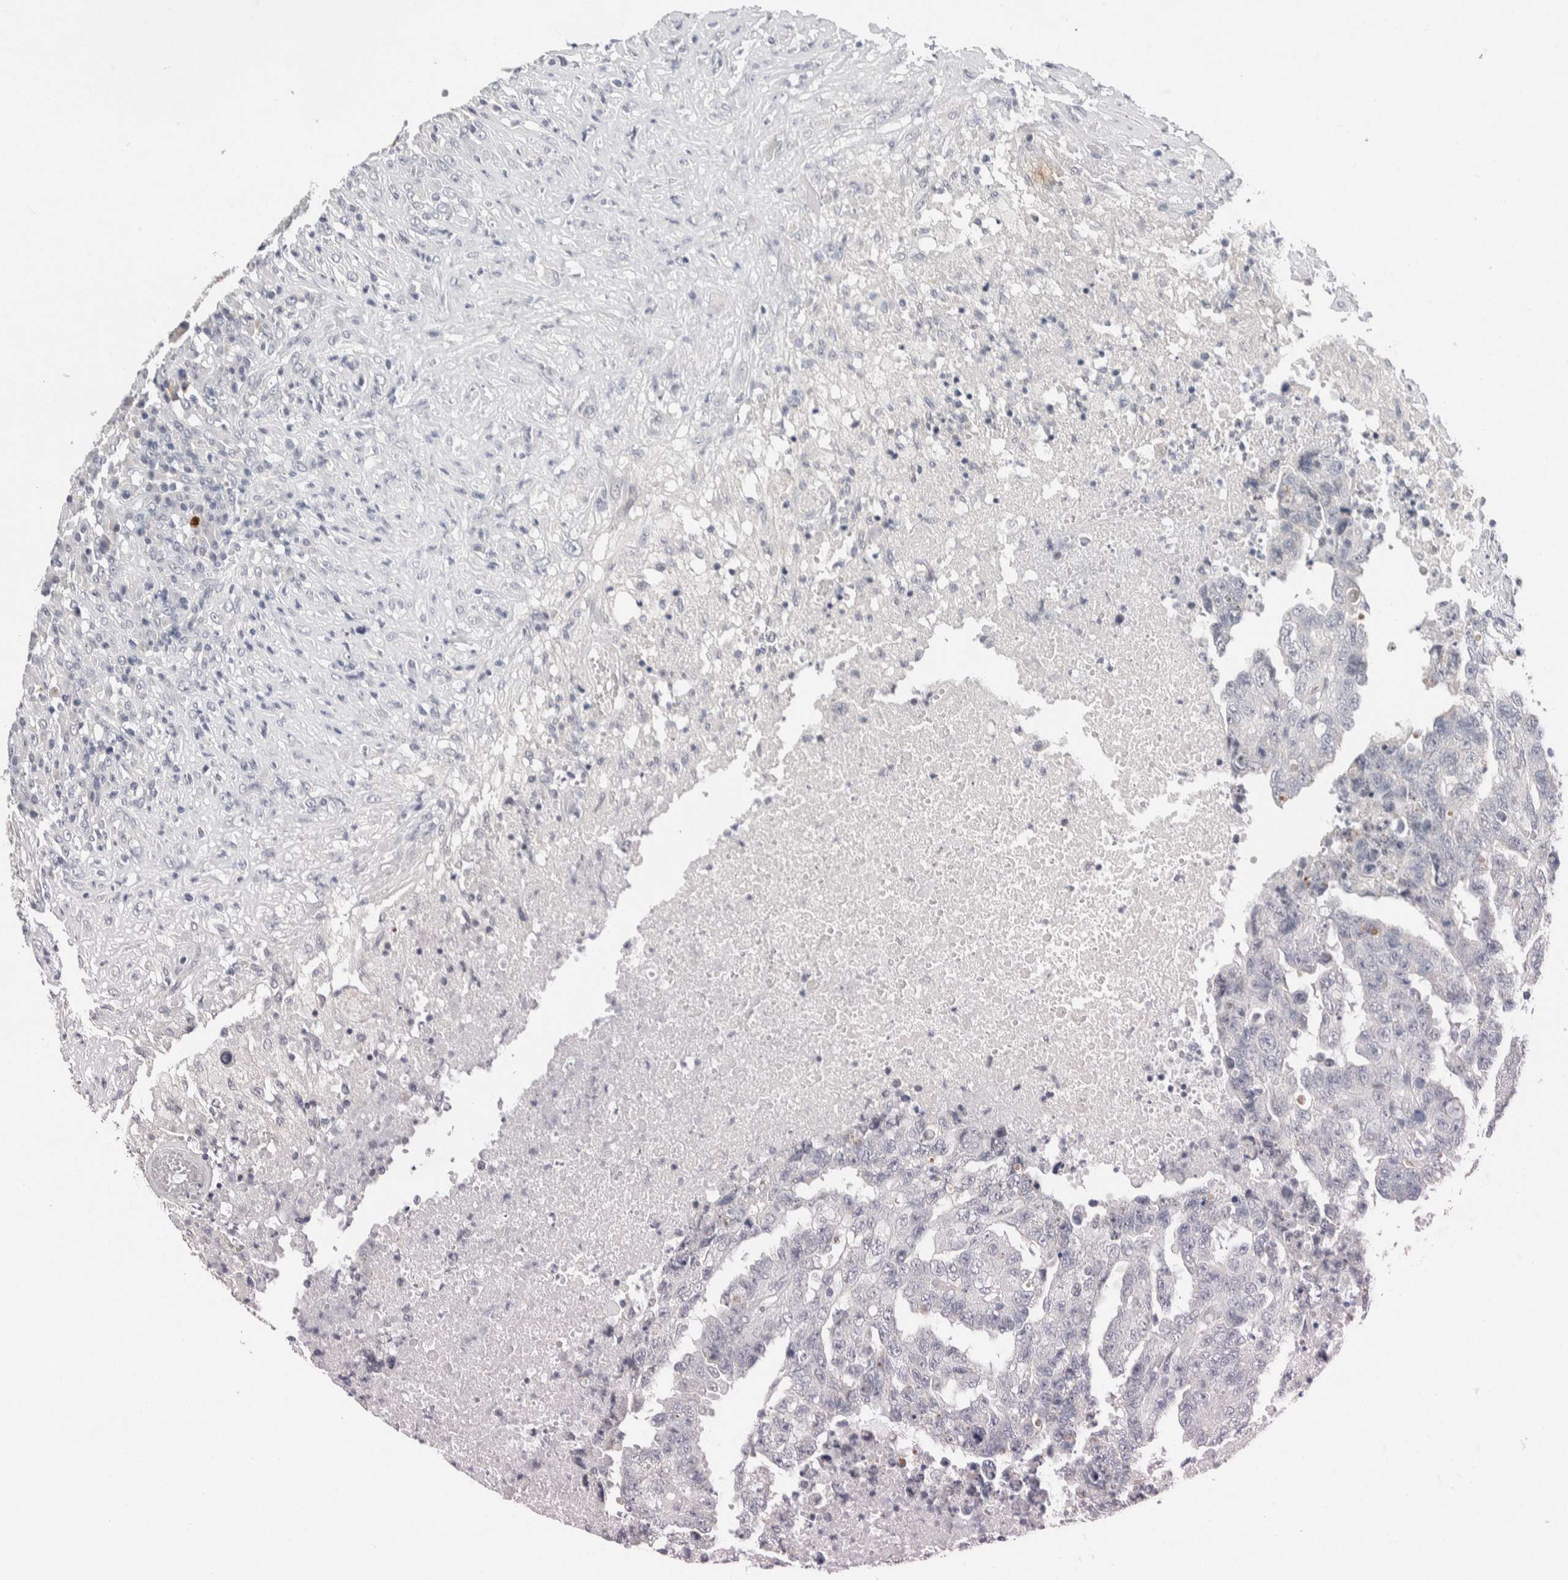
{"staining": {"intensity": "negative", "quantity": "none", "location": "none"}, "tissue": "testis cancer", "cell_type": "Tumor cells", "image_type": "cancer", "snomed": [{"axis": "morphology", "description": "Necrosis, NOS"}, {"axis": "morphology", "description": "Carcinoma, Embryonal, NOS"}, {"axis": "topography", "description": "Testis"}], "caption": "High magnification brightfield microscopy of testis embryonal carcinoma stained with DAB (3,3'-diaminobenzidine) (brown) and counterstained with hematoxylin (blue): tumor cells show no significant staining. (Stains: DAB (3,3'-diaminobenzidine) immunohistochemistry (IHC) with hematoxylin counter stain, Microscopy: brightfield microscopy at high magnification).", "gene": "SCN2A", "patient": {"sex": "male", "age": 19}}